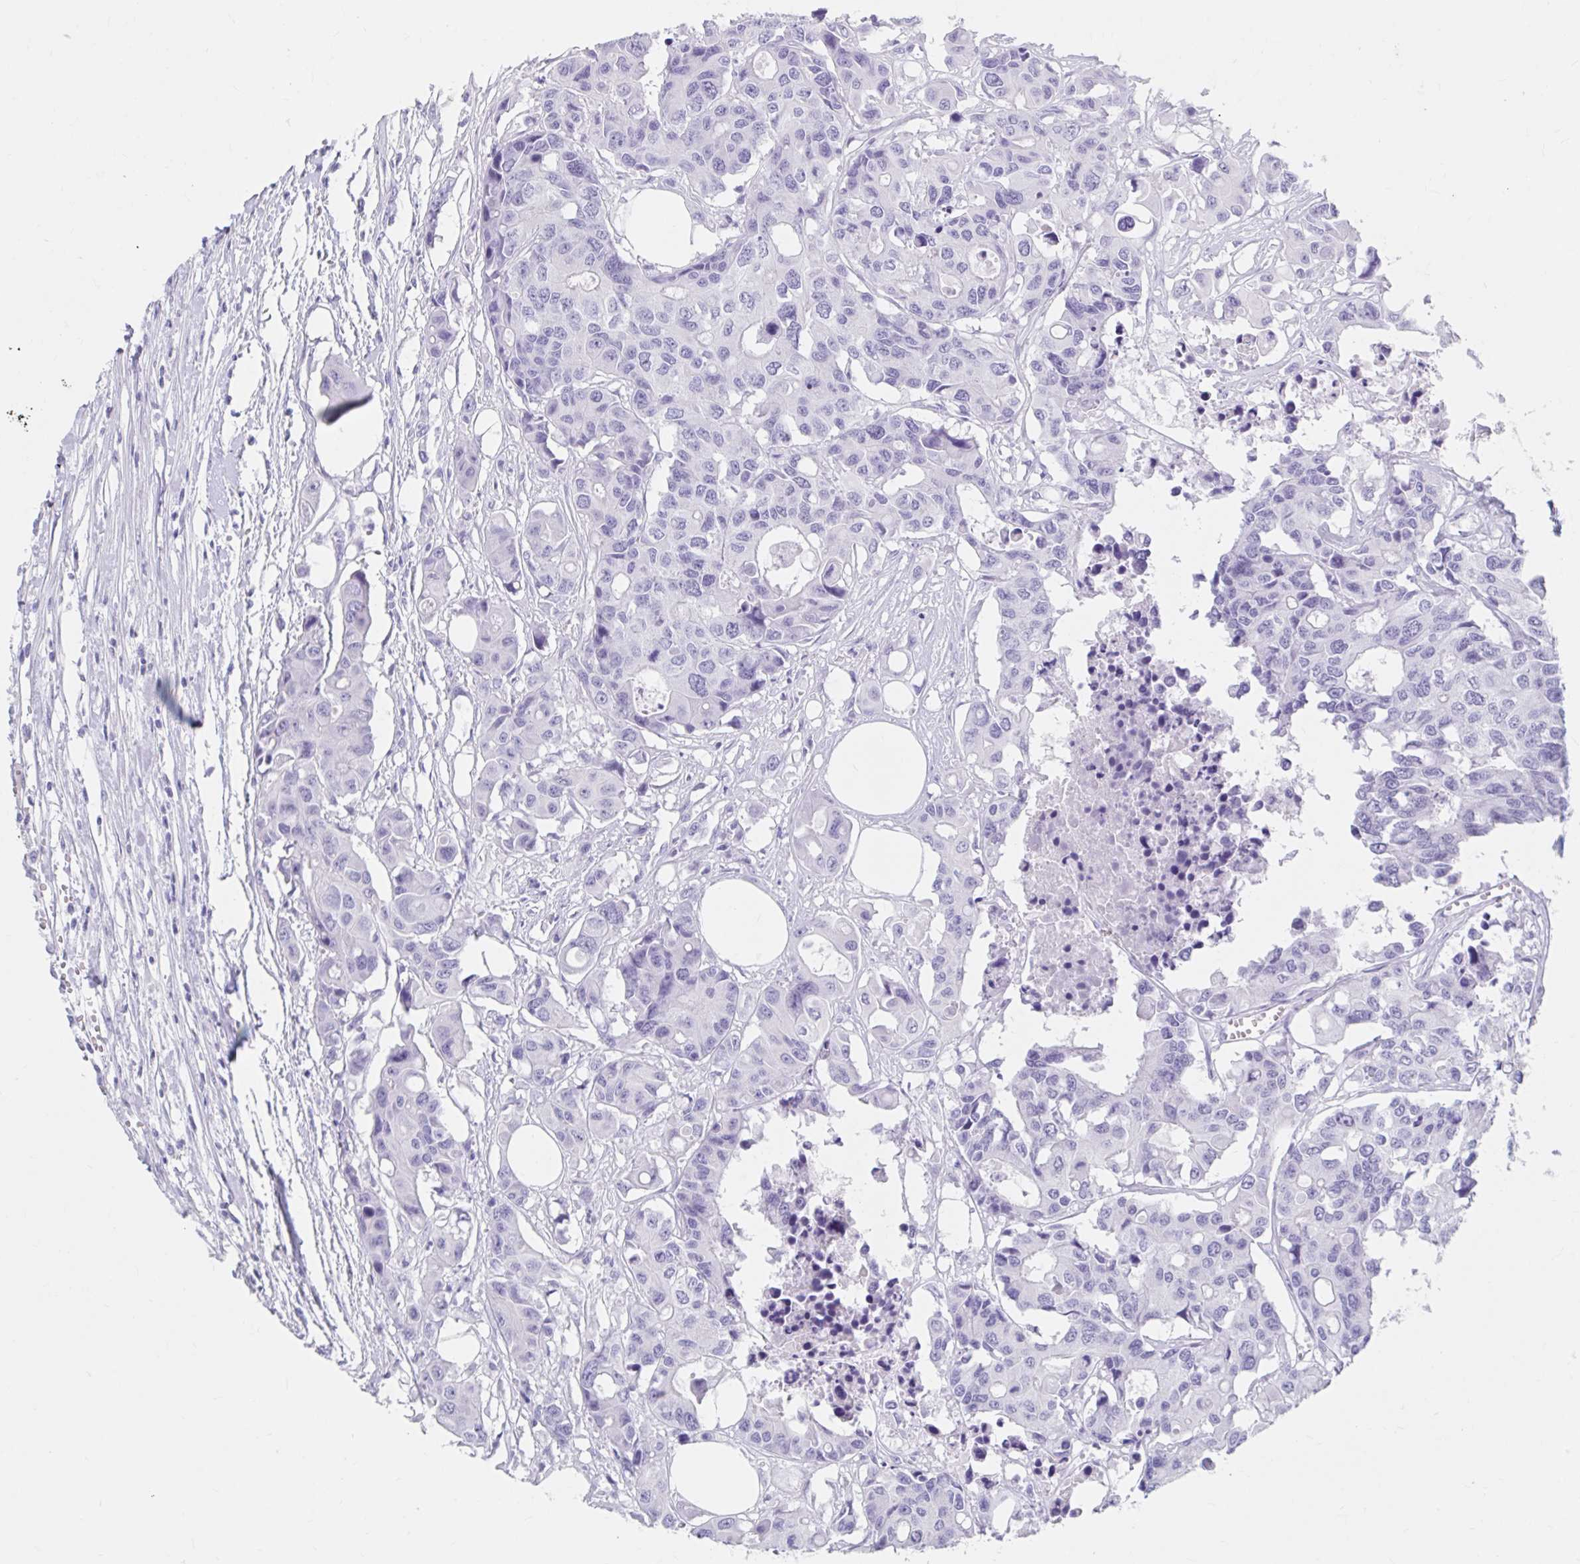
{"staining": {"intensity": "negative", "quantity": "none", "location": "none"}, "tissue": "colorectal cancer", "cell_type": "Tumor cells", "image_type": "cancer", "snomed": [{"axis": "morphology", "description": "Adenocarcinoma, NOS"}, {"axis": "topography", "description": "Colon"}], "caption": "Colorectal cancer stained for a protein using immunohistochemistry (IHC) demonstrates no positivity tumor cells.", "gene": "DPEP3", "patient": {"sex": "male", "age": 77}}